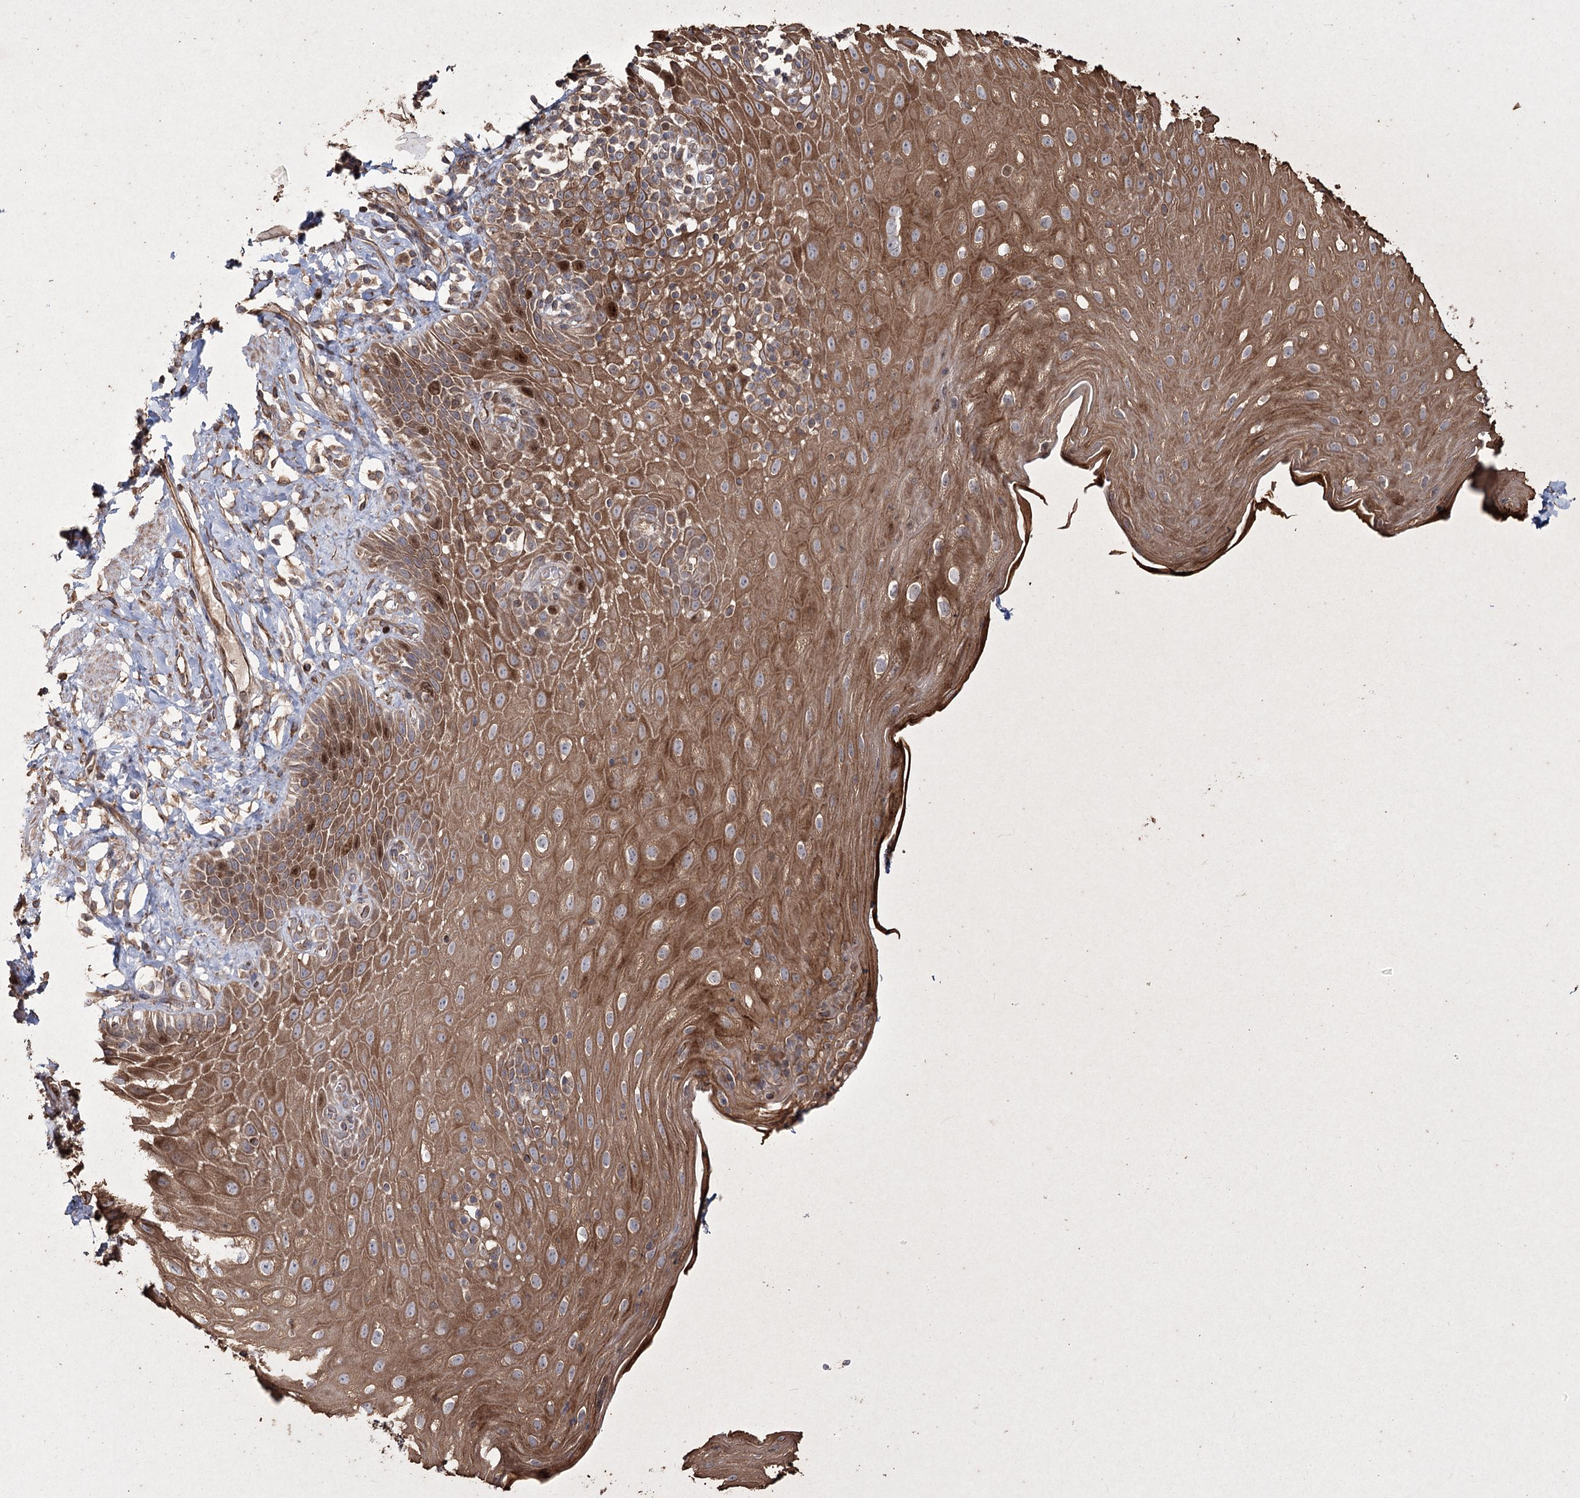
{"staining": {"intensity": "moderate", "quantity": ">75%", "location": "cytoplasmic/membranous,nuclear"}, "tissue": "esophagus", "cell_type": "Squamous epithelial cells", "image_type": "normal", "snomed": [{"axis": "morphology", "description": "Normal tissue, NOS"}, {"axis": "topography", "description": "Esophagus"}], "caption": "Human esophagus stained for a protein (brown) exhibits moderate cytoplasmic/membranous,nuclear positive positivity in about >75% of squamous epithelial cells.", "gene": "PRC1", "patient": {"sex": "female", "age": 61}}